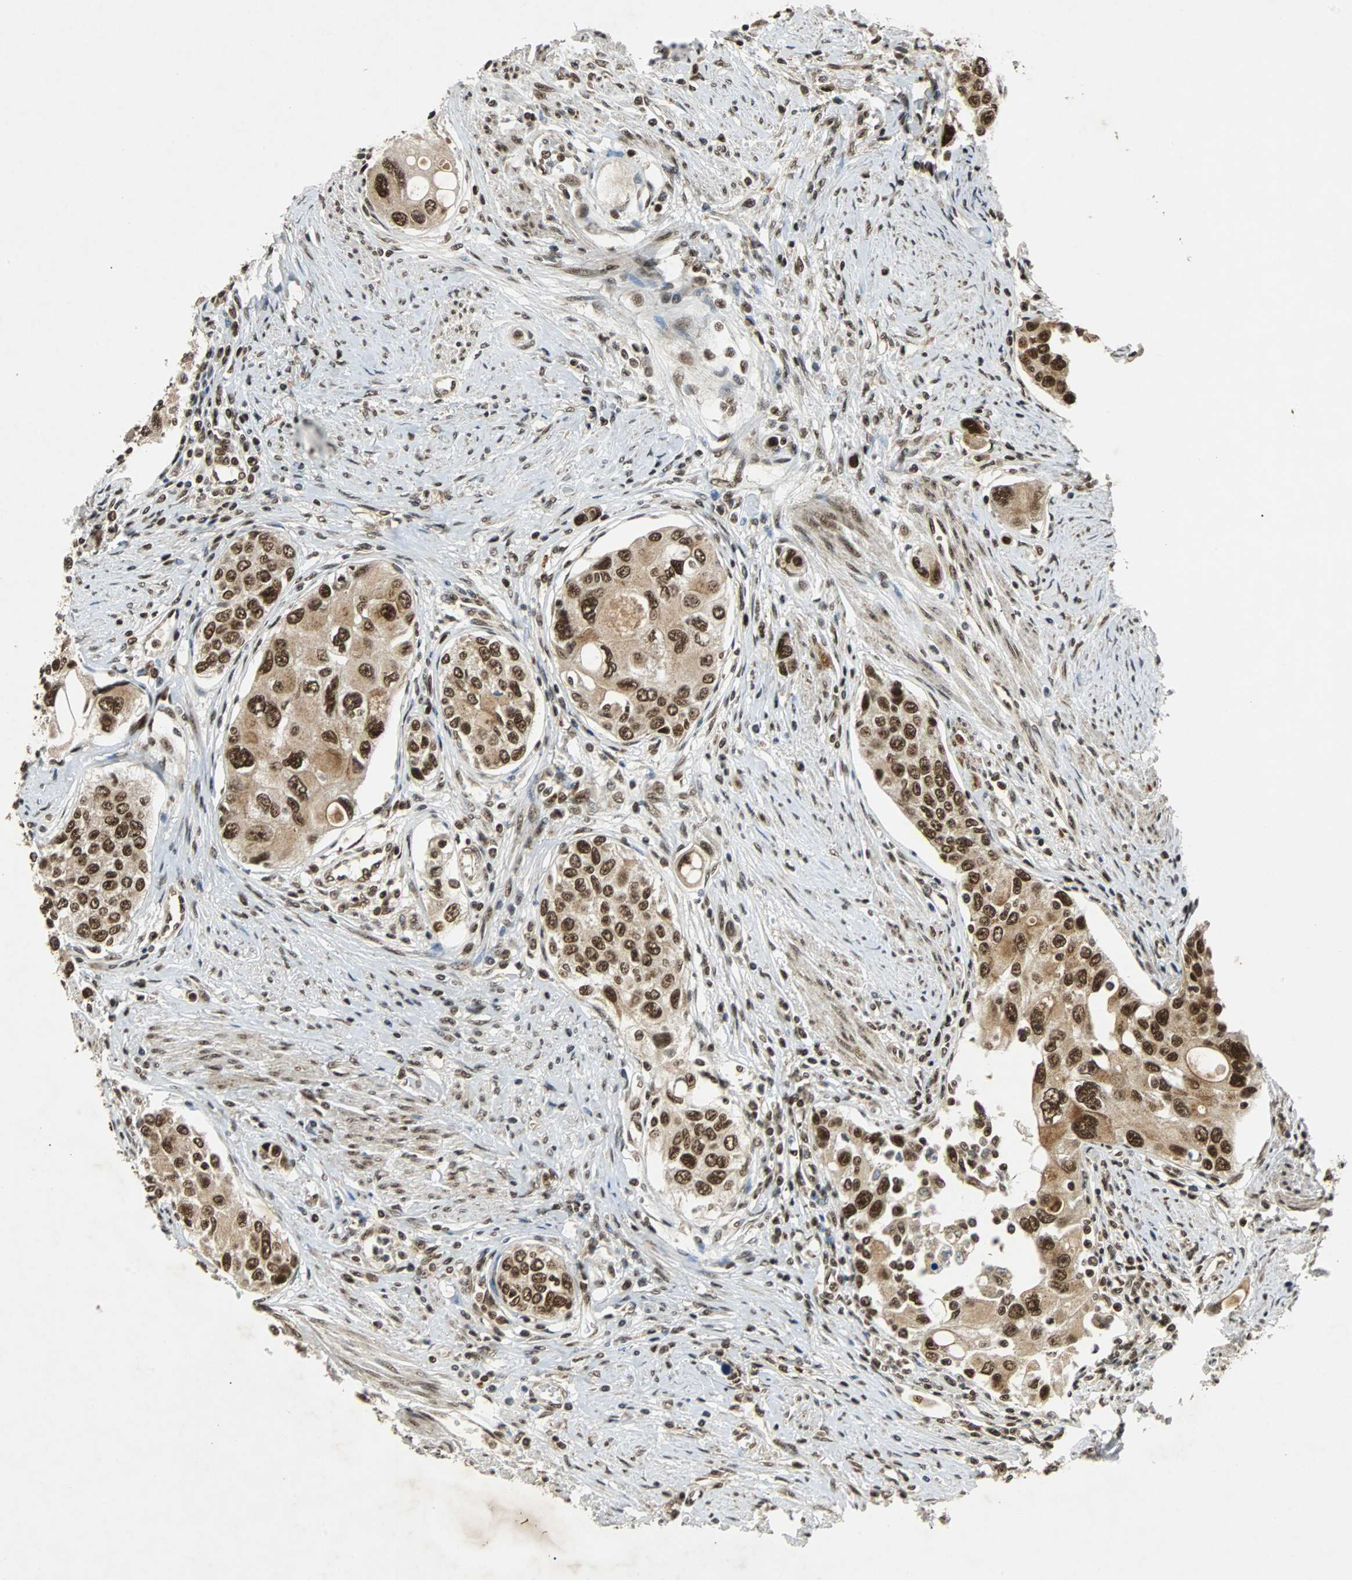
{"staining": {"intensity": "strong", "quantity": ">75%", "location": "cytoplasmic/membranous,nuclear"}, "tissue": "urothelial cancer", "cell_type": "Tumor cells", "image_type": "cancer", "snomed": [{"axis": "morphology", "description": "Urothelial carcinoma, High grade"}, {"axis": "topography", "description": "Urinary bladder"}], "caption": "High-grade urothelial carcinoma tissue shows strong cytoplasmic/membranous and nuclear staining in about >75% of tumor cells, visualized by immunohistochemistry. The protein of interest is shown in brown color, while the nuclei are stained blue.", "gene": "TAF5", "patient": {"sex": "female", "age": 56}}